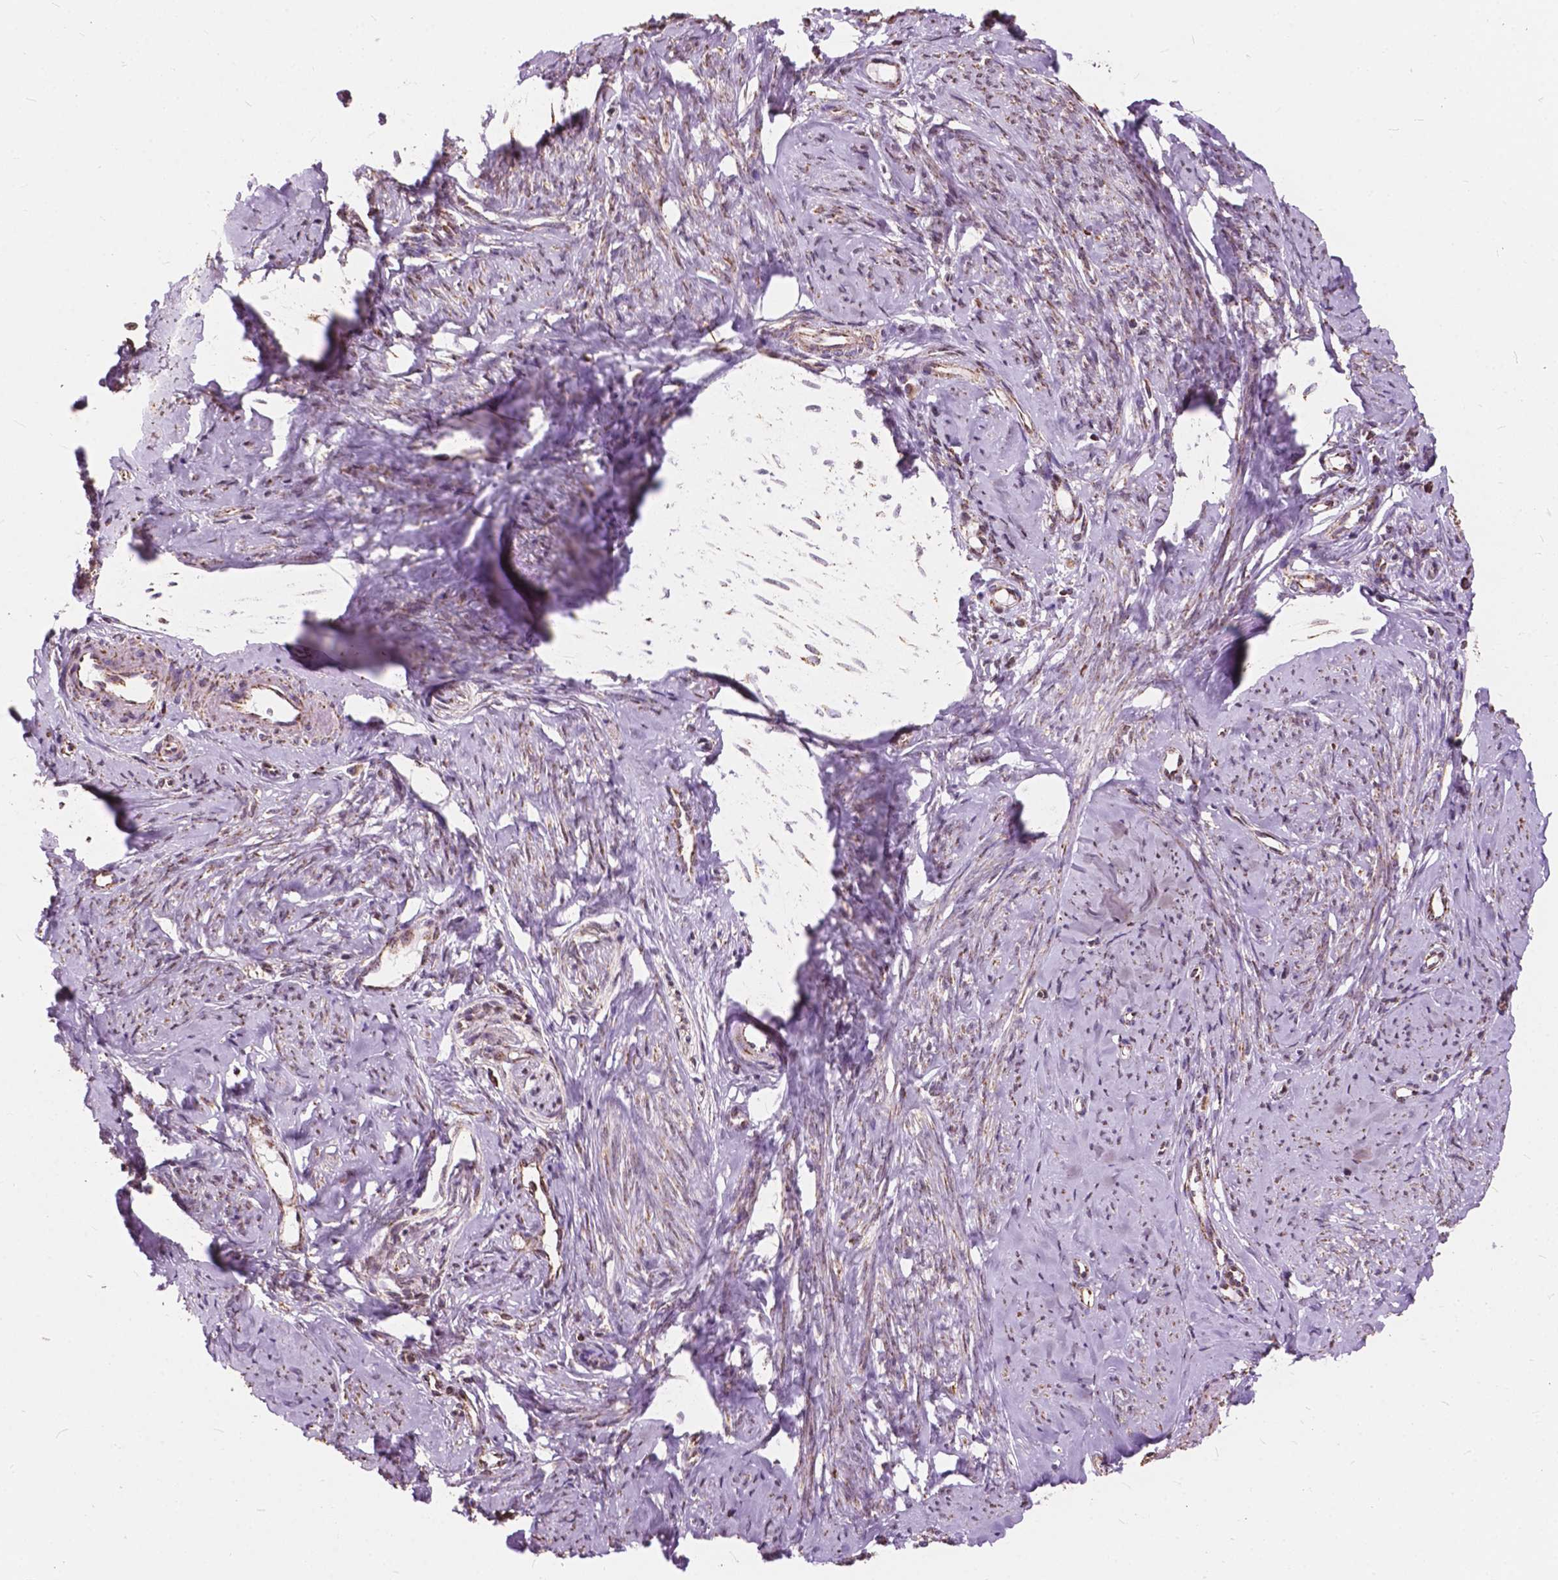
{"staining": {"intensity": "moderate", "quantity": "25%-75%", "location": "cytoplasmic/membranous"}, "tissue": "smooth muscle", "cell_type": "Smooth muscle cells", "image_type": "normal", "snomed": [{"axis": "morphology", "description": "Normal tissue, NOS"}, {"axis": "topography", "description": "Smooth muscle"}], "caption": "Immunohistochemical staining of benign human smooth muscle exhibits moderate cytoplasmic/membranous protein positivity in about 25%-75% of smooth muscle cells. The protein is stained brown, and the nuclei are stained in blue (DAB IHC with brightfield microscopy, high magnification).", "gene": "SCOC", "patient": {"sex": "female", "age": 48}}